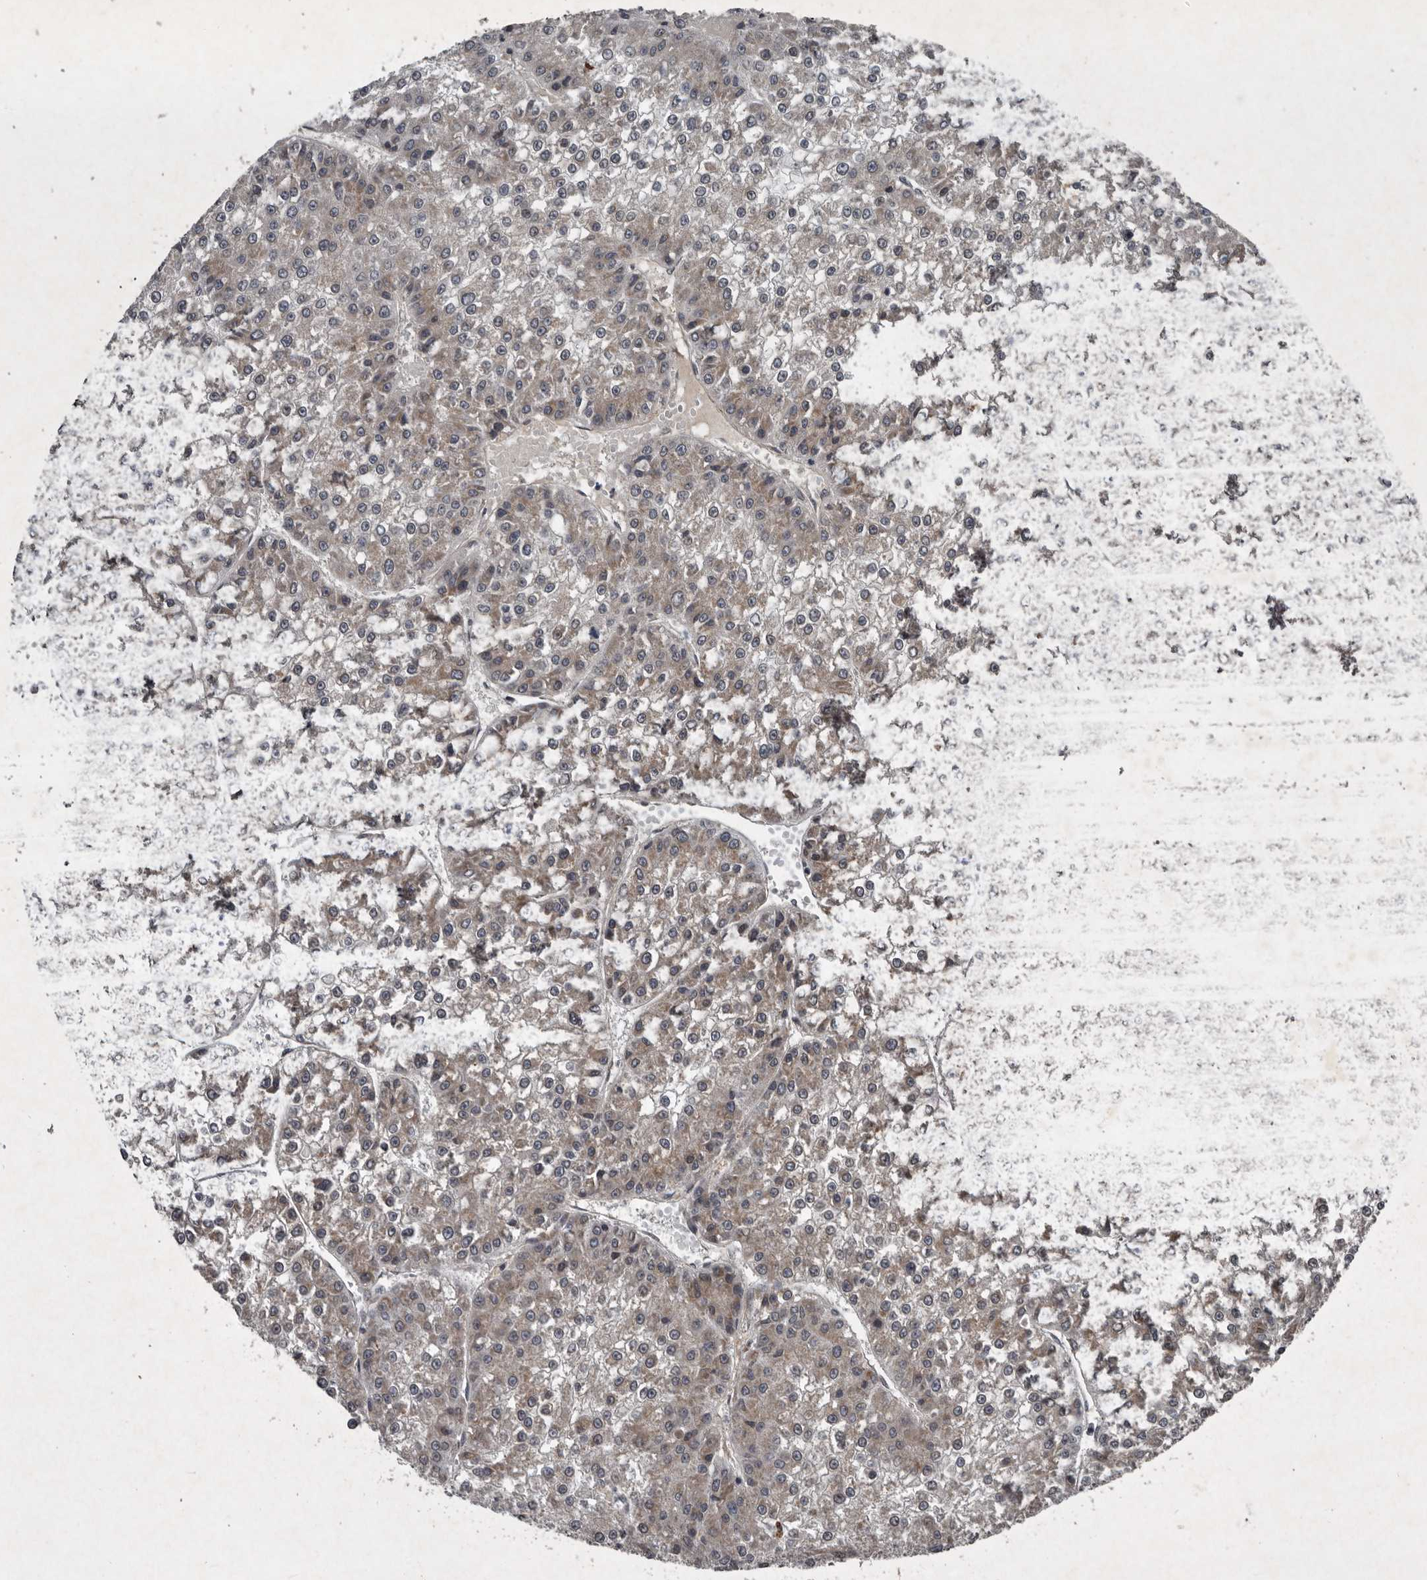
{"staining": {"intensity": "weak", "quantity": "25%-75%", "location": "cytoplasmic/membranous"}, "tissue": "liver cancer", "cell_type": "Tumor cells", "image_type": "cancer", "snomed": [{"axis": "morphology", "description": "Carcinoma, Hepatocellular, NOS"}, {"axis": "topography", "description": "Liver"}], "caption": "High-magnification brightfield microscopy of hepatocellular carcinoma (liver) stained with DAB (brown) and counterstained with hematoxylin (blue). tumor cells exhibit weak cytoplasmic/membranous staining is seen in about25%-75% of cells. (DAB IHC, brown staining for protein, blue staining for nuclei).", "gene": "MRPS15", "patient": {"sex": "female", "age": 73}}